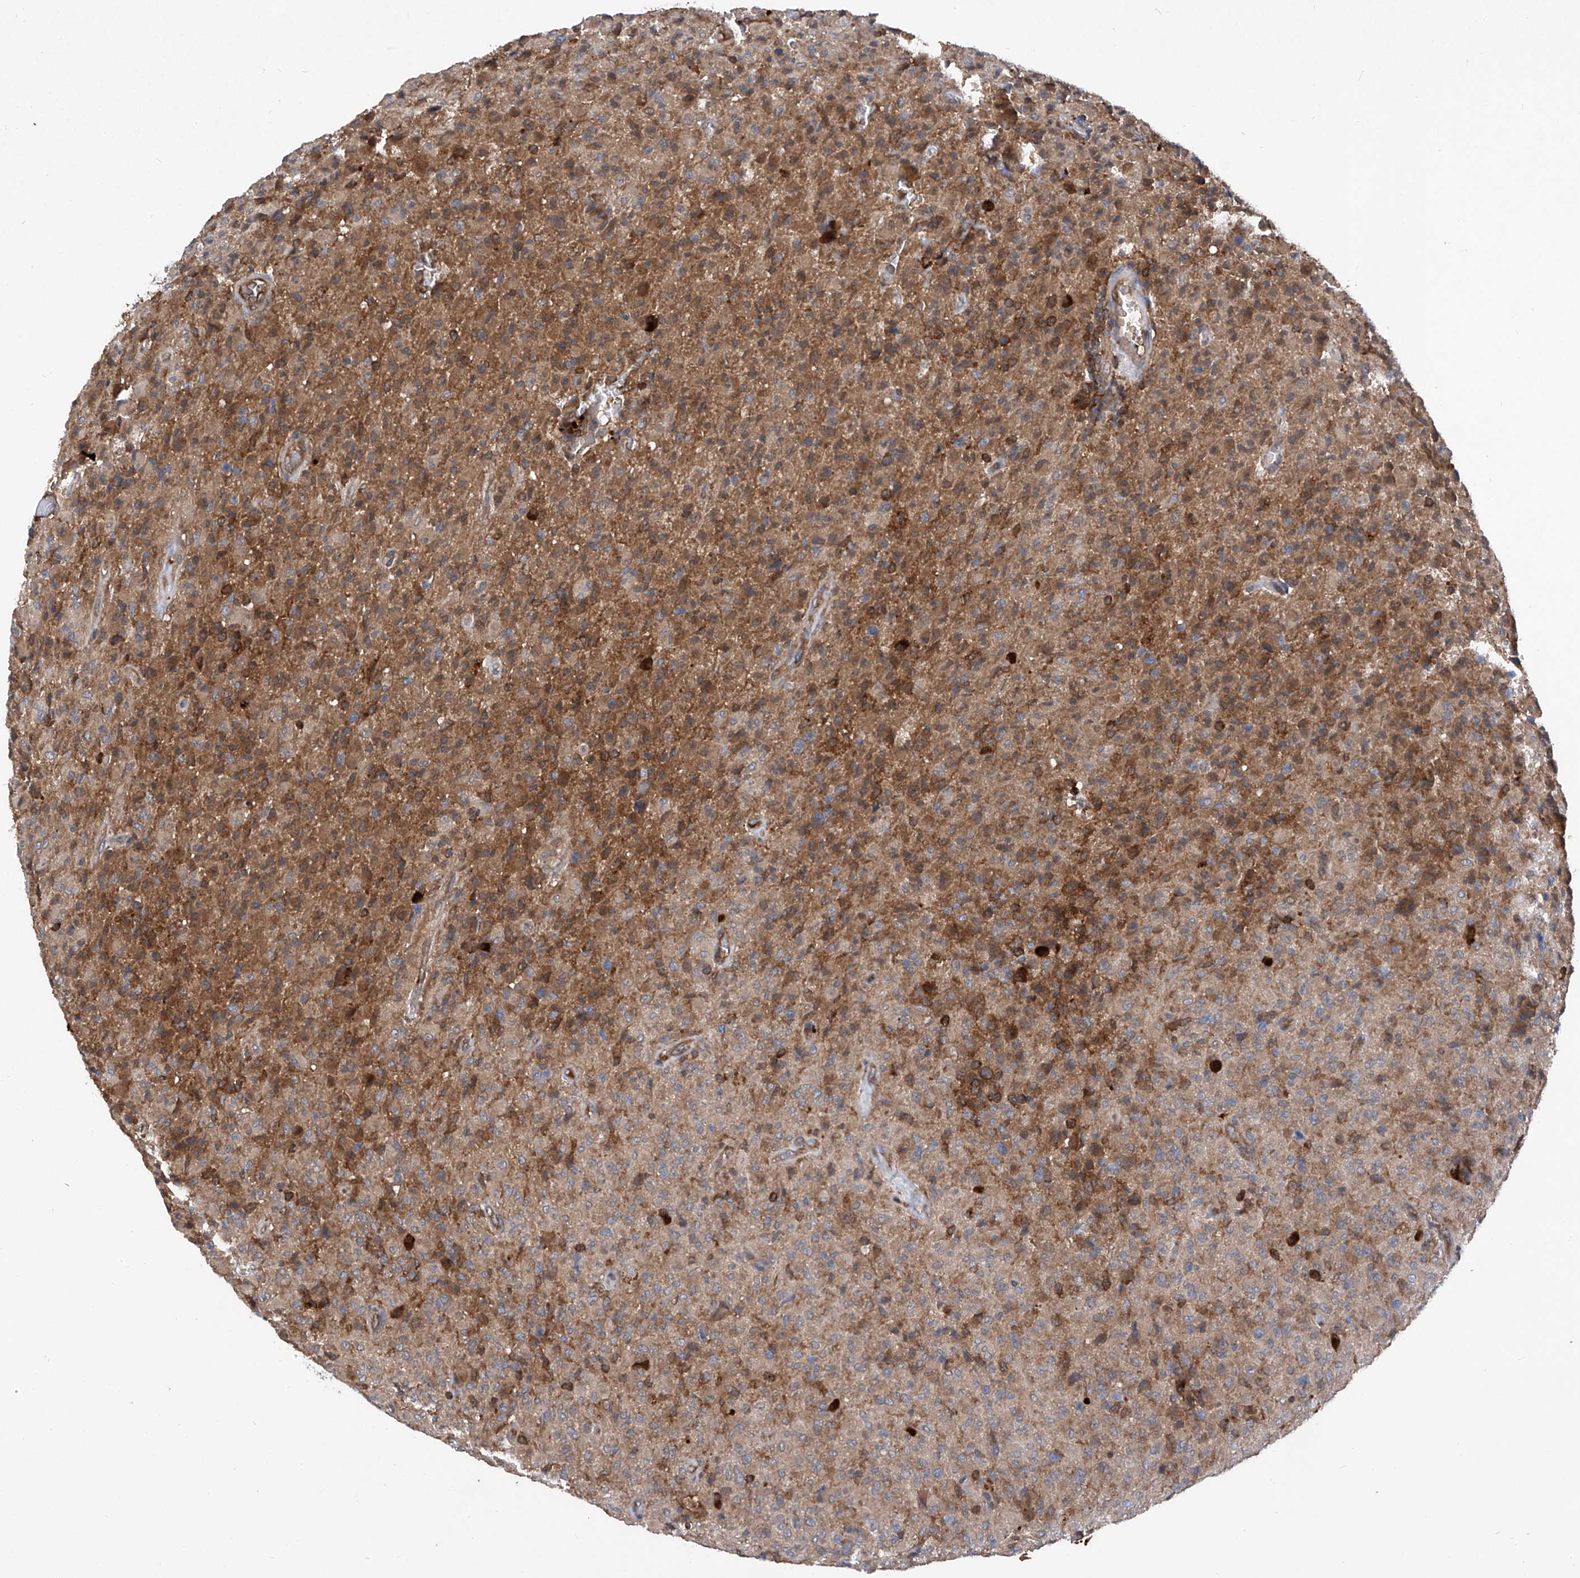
{"staining": {"intensity": "moderate", "quantity": "25%-75%", "location": "cytoplasmic/membranous"}, "tissue": "glioma", "cell_type": "Tumor cells", "image_type": "cancer", "snomed": [{"axis": "morphology", "description": "Glioma, malignant, High grade"}, {"axis": "topography", "description": "Brain"}], "caption": "A high-resolution micrograph shows immunohistochemistry (IHC) staining of glioma, which displays moderate cytoplasmic/membranous staining in about 25%-75% of tumor cells.", "gene": "ASCC3", "patient": {"sex": "female", "age": 57}}